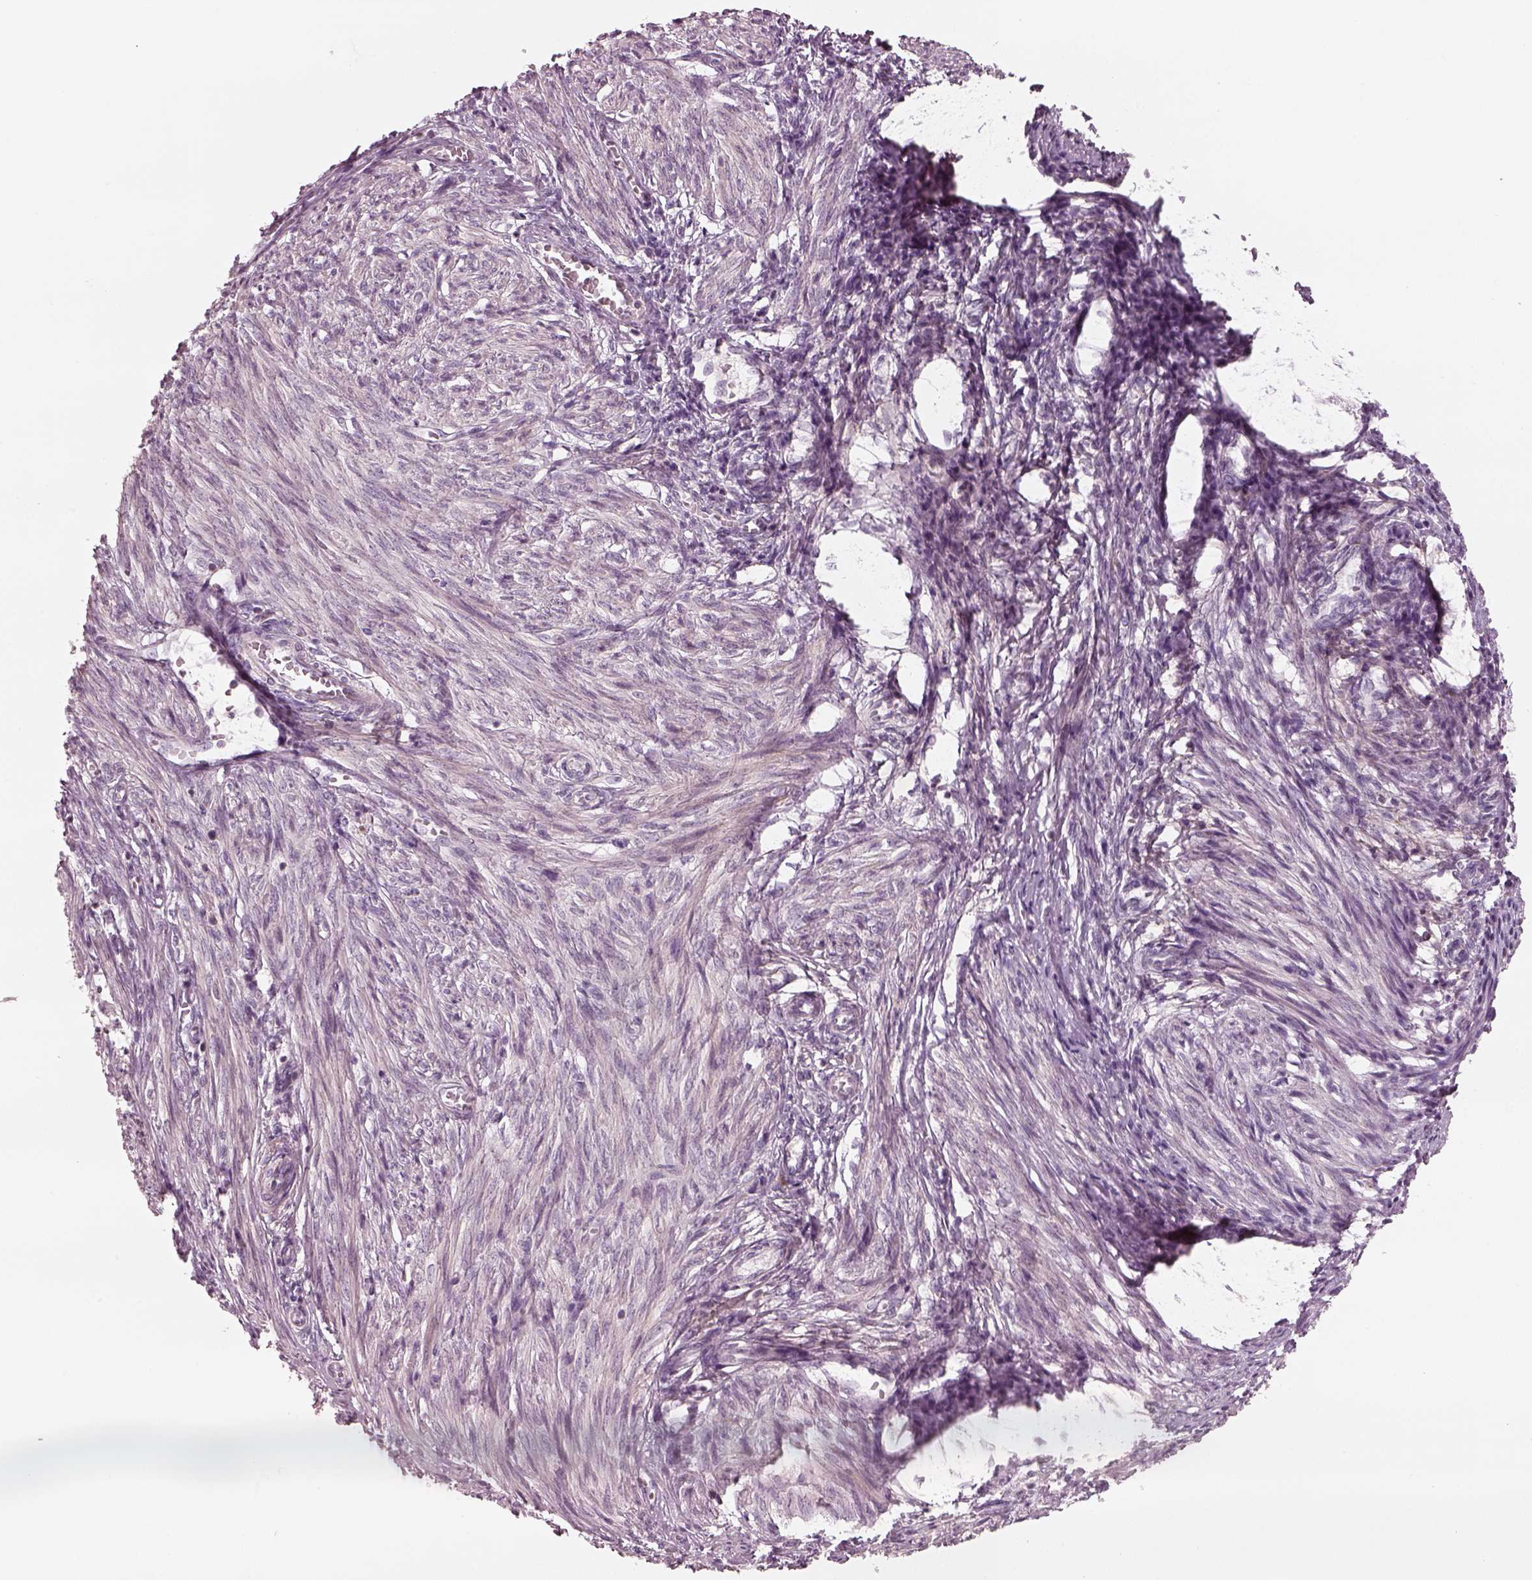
{"staining": {"intensity": "negative", "quantity": "none", "location": "none"}, "tissue": "endometrium", "cell_type": "Cells in endometrial stroma", "image_type": "normal", "snomed": [{"axis": "morphology", "description": "Normal tissue, NOS"}, {"axis": "topography", "description": "Endometrium"}], "caption": "Image shows no protein positivity in cells in endometrial stroma of unremarkable endometrium.", "gene": "SDCBP2", "patient": {"sex": "female", "age": 50}}